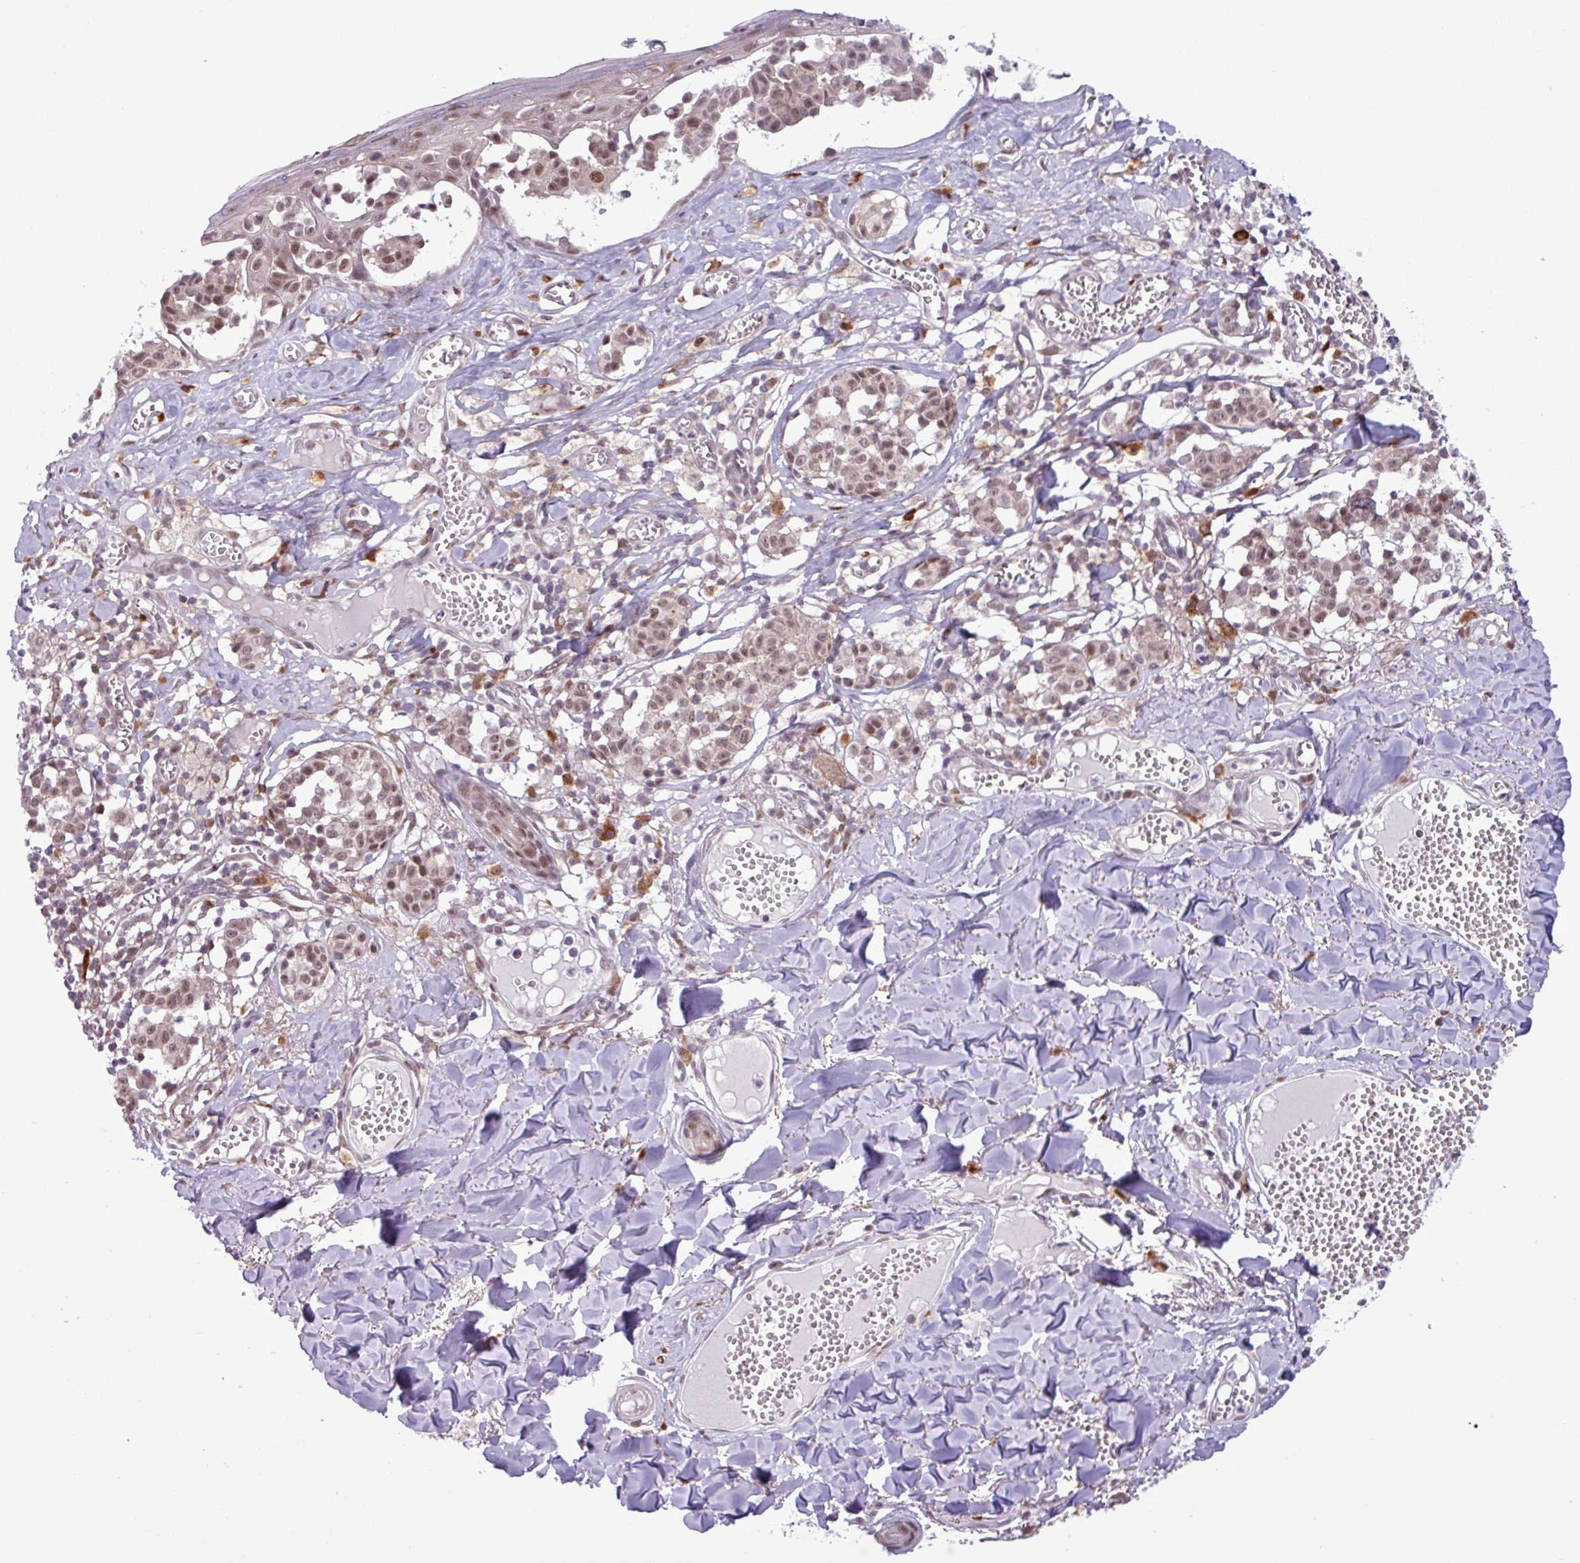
{"staining": {"intensity": "moderate", "quantity": ">75%", "location": "nuclear"}, "tissue": "melanoma", "cell_type": "Tumor cells", "image_type": "cancer", "snomed": [{"axis": "morphology", "description": "Malignant melanoma, NOS"}, {"axis": "topography", "description": "Skin"}], "caption": "IHC (DAB (3,3'-diaminobenzidine)) staining of melanoma reveals moderate nuclear protein expression in approximately >75% of tumor cells. Nuclei are stained in blue.", "gene": "NOTCH2", "patient": {"sex": "female", "age": 43}}